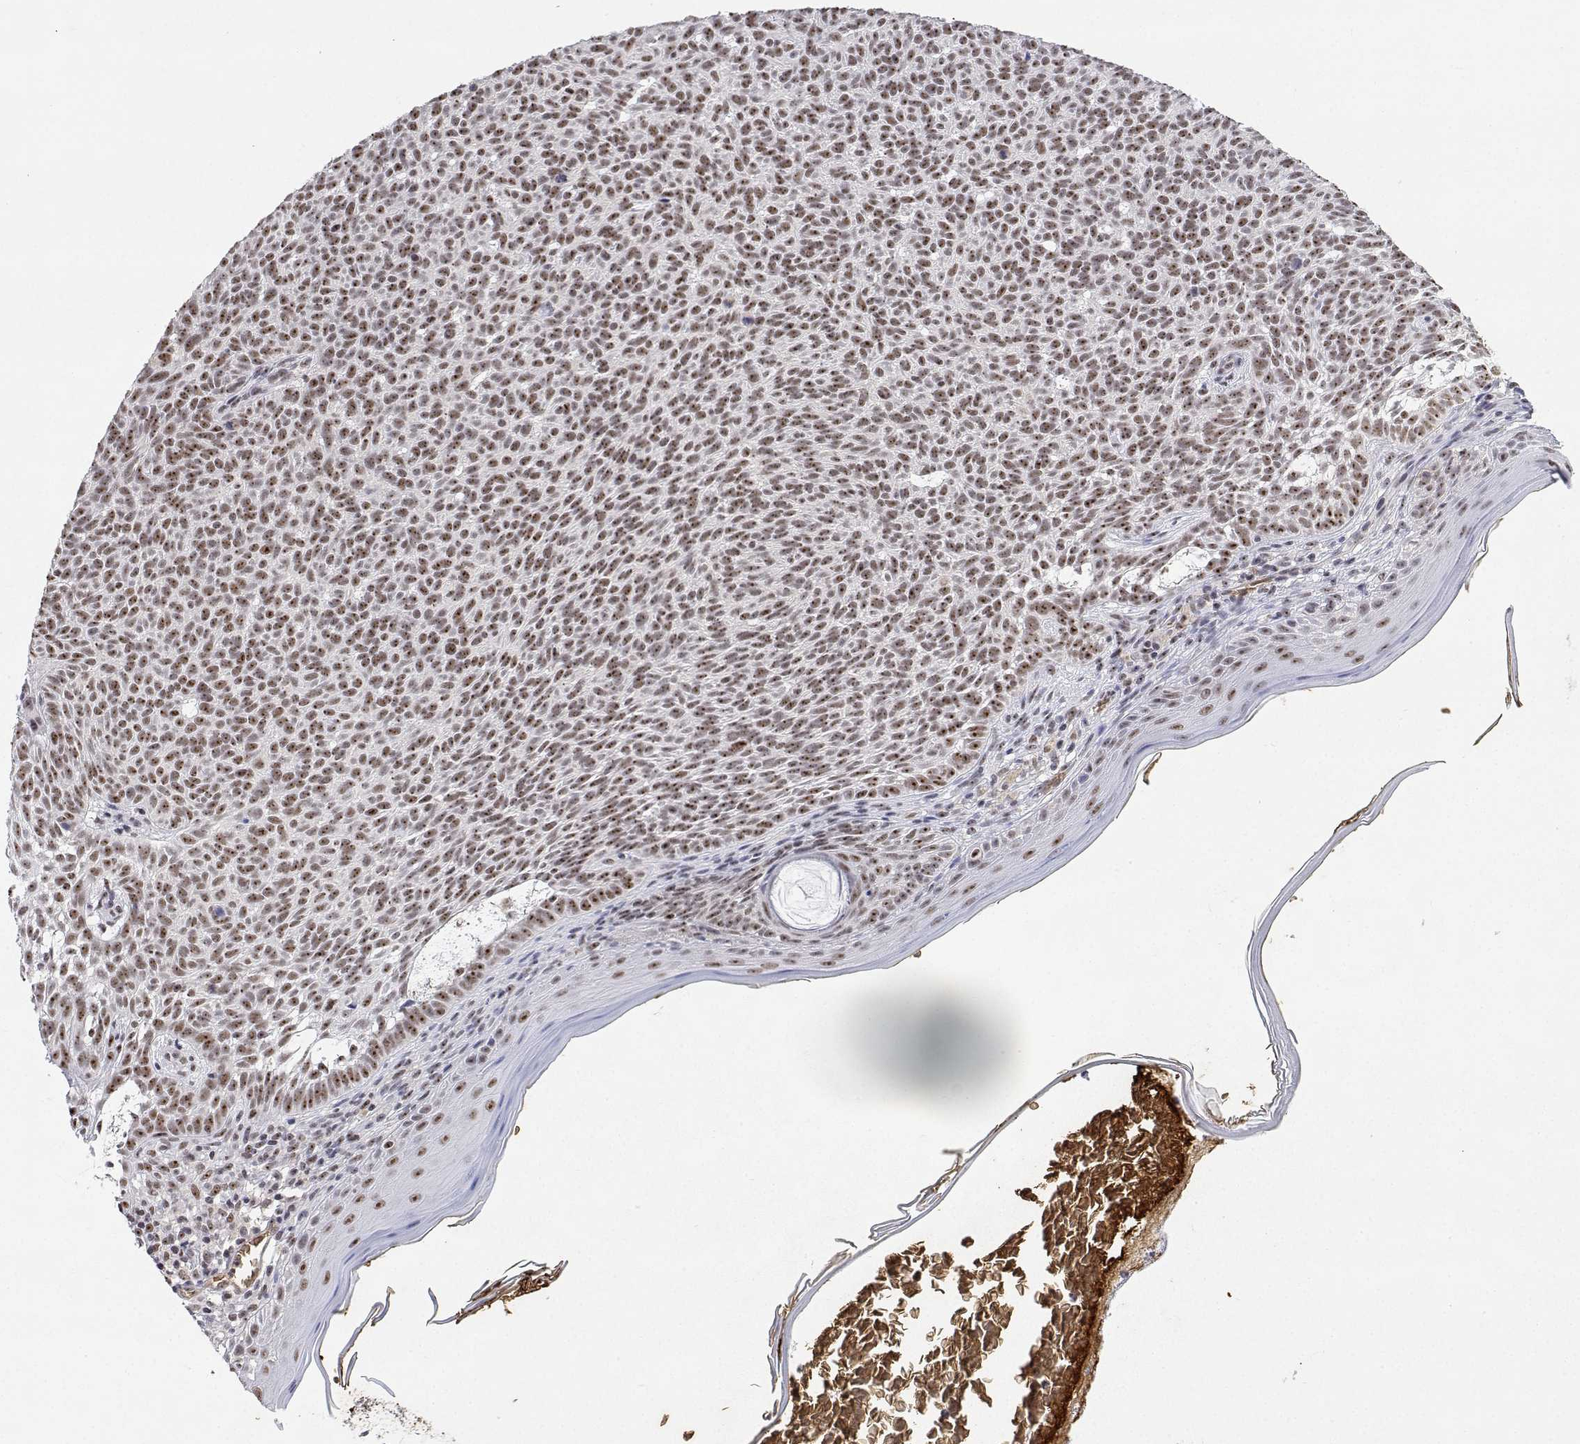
{"staining": {"intensity": "moderate", "quantity": ">75%", "location": "nuclear"}, "tissue": "skin cancer", "cell_type": "Tumor cells", "image_type": "cancer", "snomed": [{"axis": "morphology", "description": "Basal cell carcinoma"}, {"axis": "topography", "description": "Skin"}], "caption": "Immunohistochemistry (DAB) staining of basal cell carcinoma (skin) displays moderate nuclear protein positivity in about >75% of tumor cells.", "gene": "ADAR", "patient": {"sex": "male", "age": 78}}